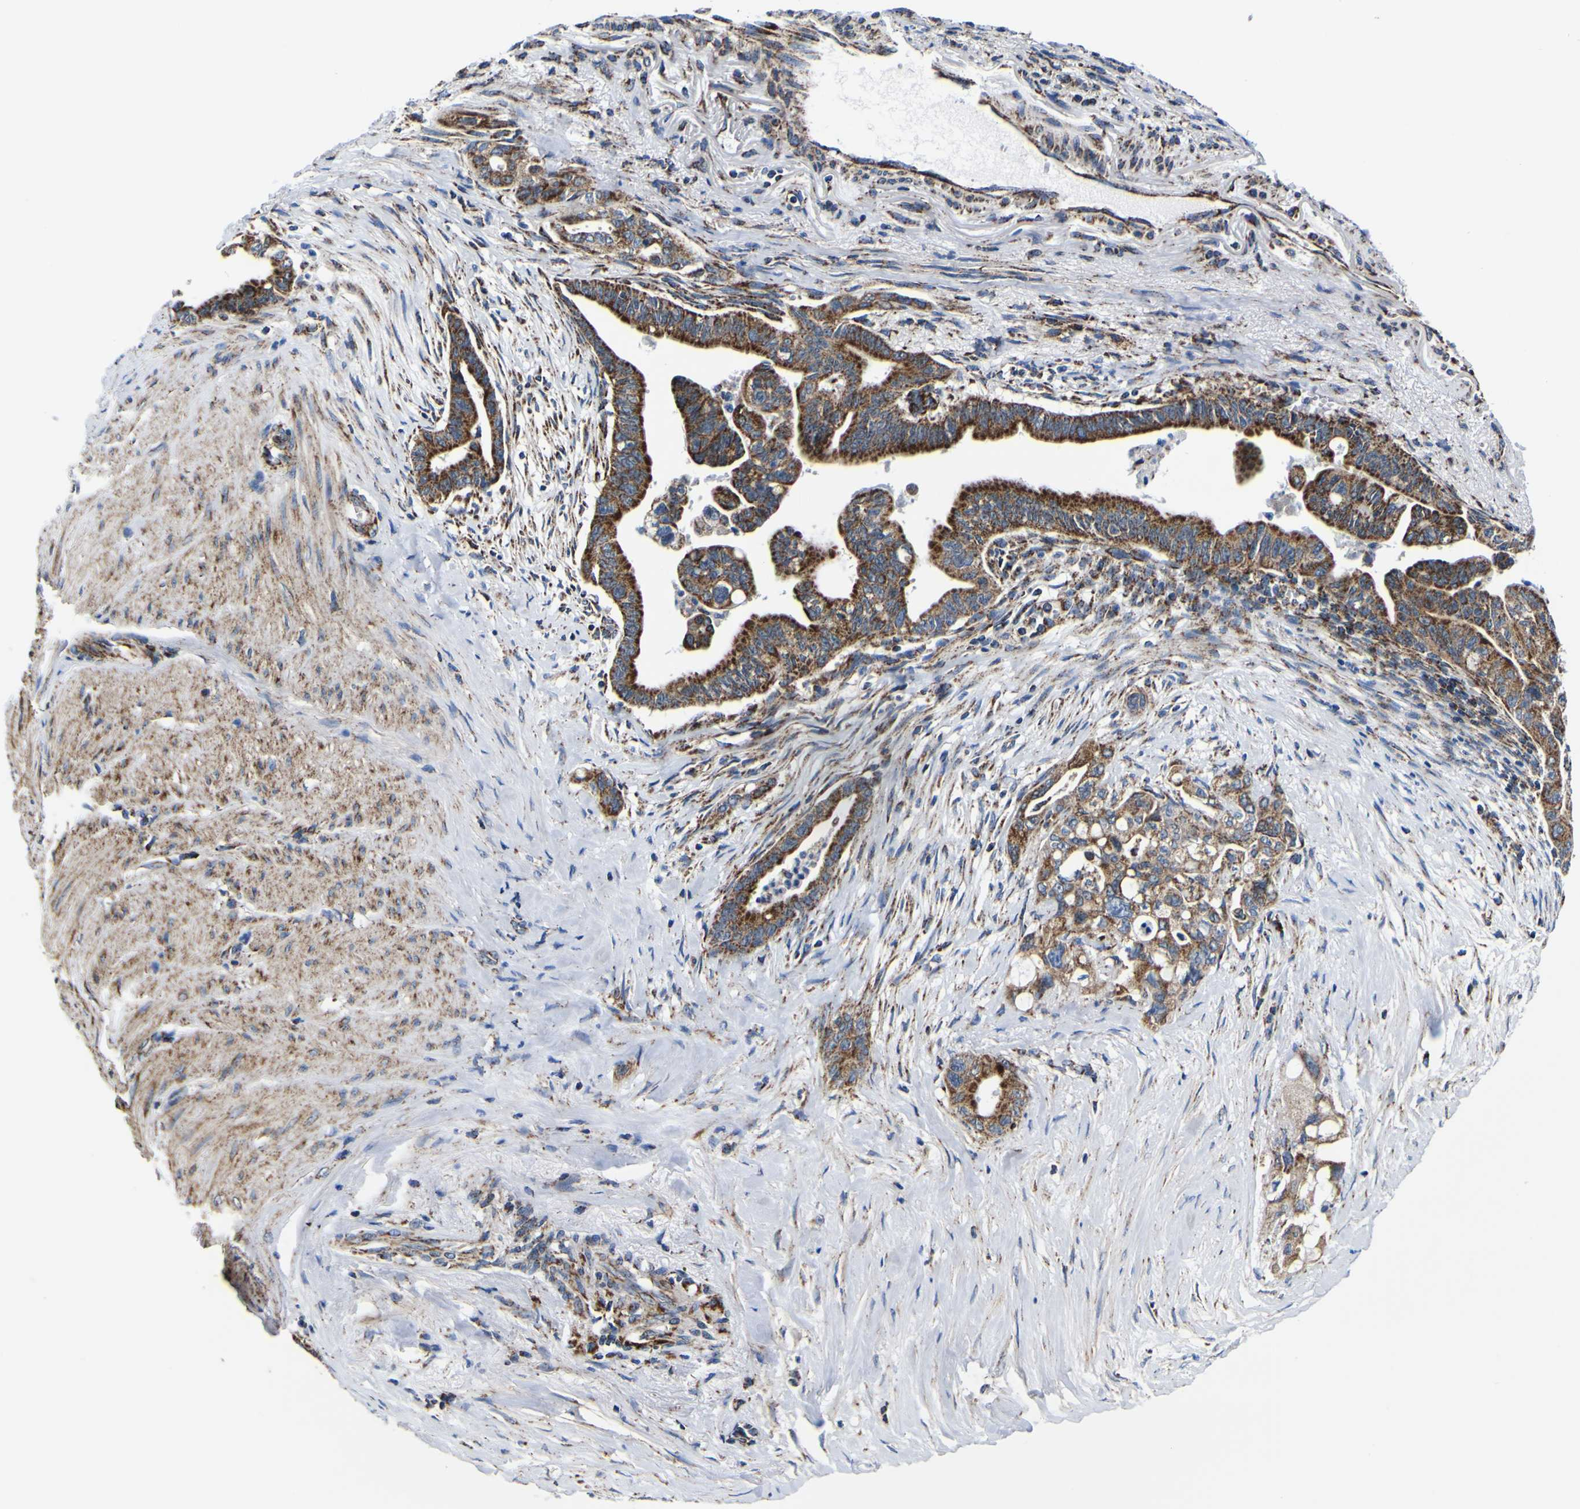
{"staining": {"intensity": "strong", "quantity": ">75%", "location": "cytoplasmic/membranous"}, "tissue": "pancreatic cancer", "cell_type": "Tumor cells", "image_type": "cancer", "snomed": [{"axis": "morphology", "description": "Adenocarcinoma, NOS"}, {"axis": "topography", "description": "Pancreas"}], "caption": "Pancreatic cancer (adenocarcinoma) stained with a protein marker shows strong staining in tumor cells.", "gene": "PTRH2", "patient": {"sex": "male", "age": 70}}